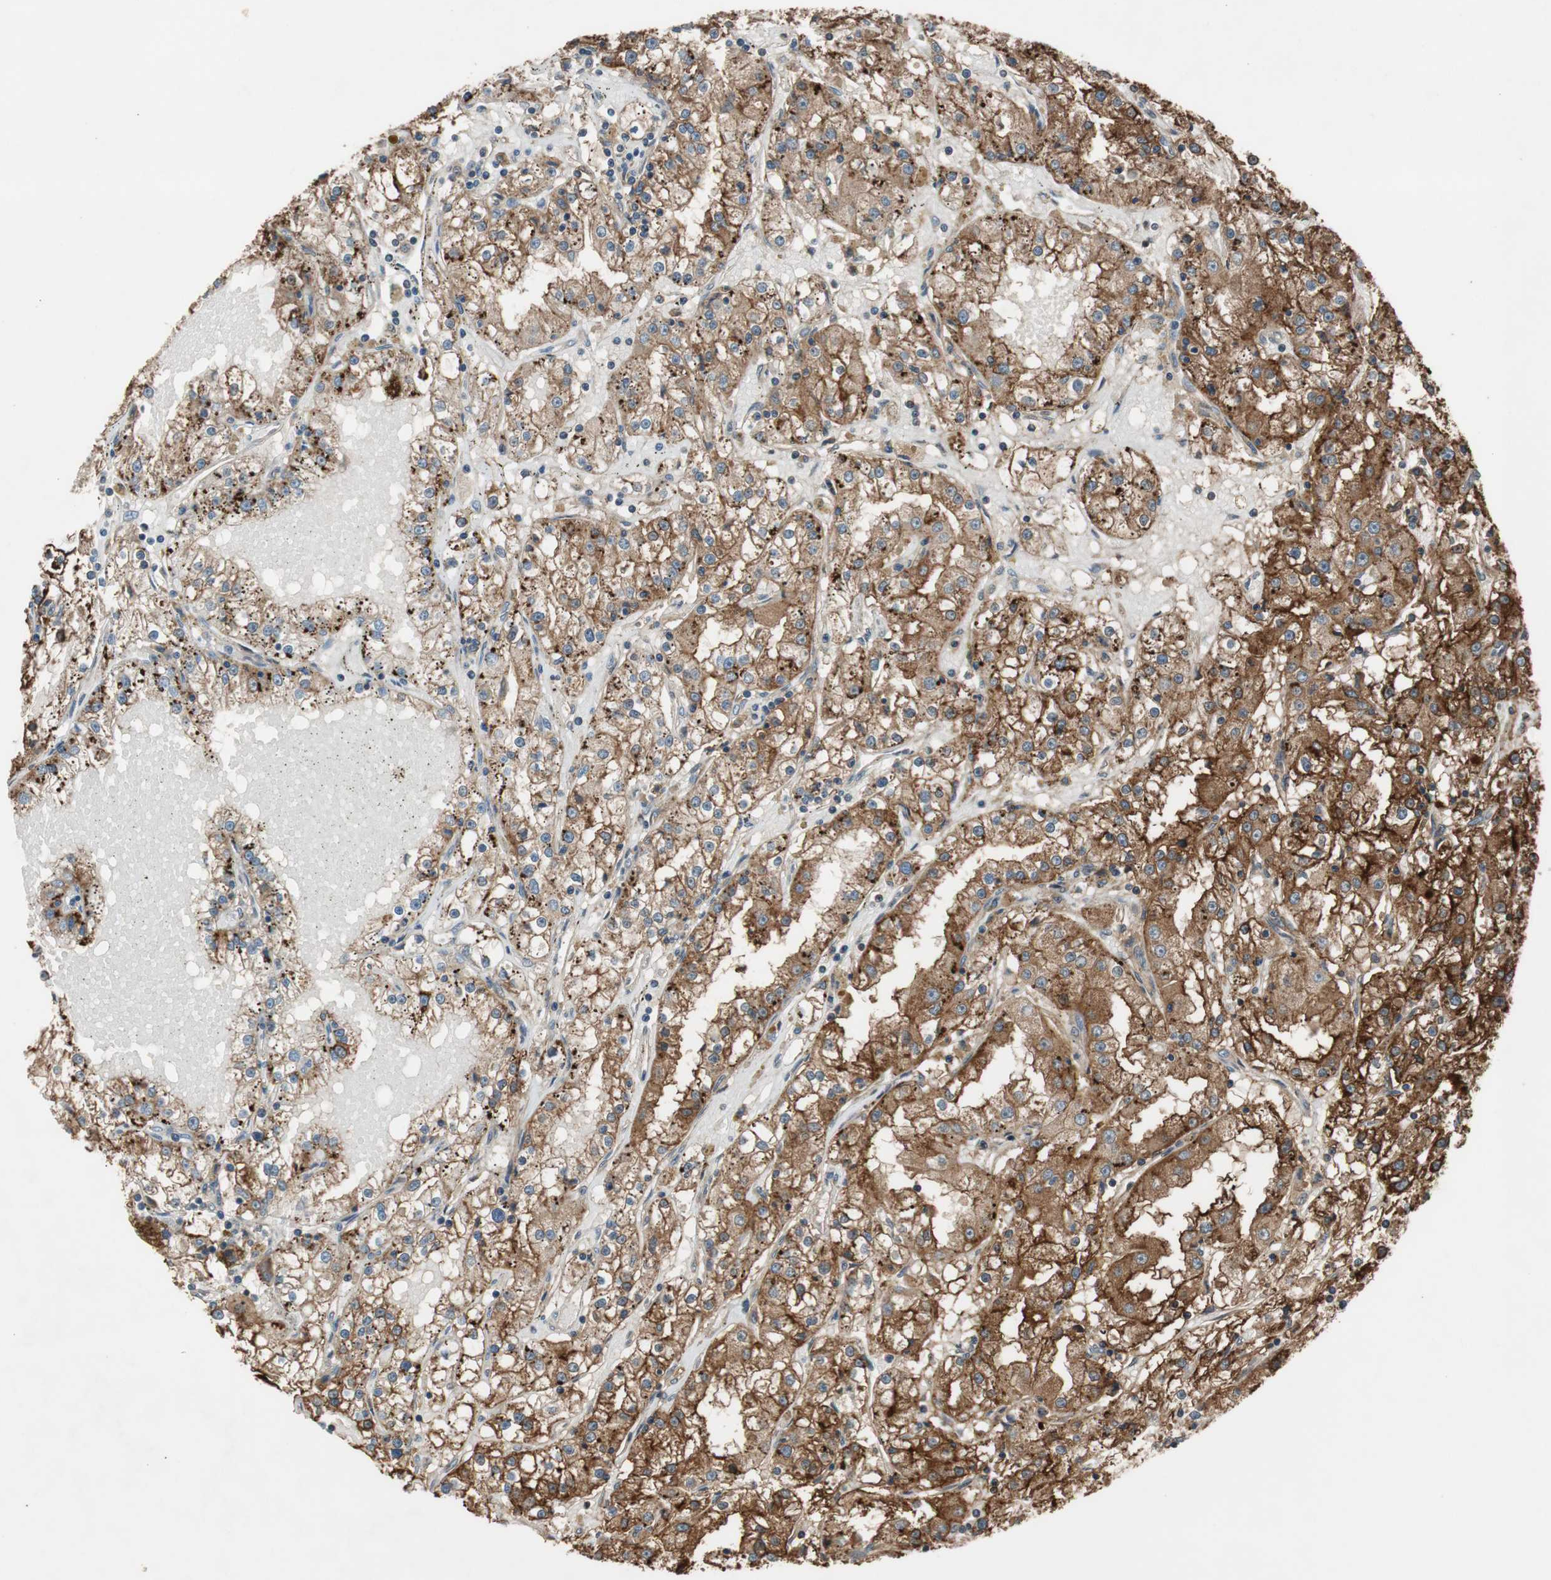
{"staining": {"intensity": "strong", "quantity": ">75%", "location": "cytoplasmic/membranous"}, "tissue": "renal cancer", "cell_type": "Tumor cells", "image_type": "cancer", "snomed": [{"axis": "morphology", "description": "Adenocarcinoma, NOS"}, {"axis": "topography", "description": "Kidney"}], "caption": "Adenocarcinoma (renal) stained with immunohistochemistry shows strong cytoplasmic/membranous staining in approximately >75% of tumor cells.", "gene": "TMEM230", "patient": {"sex": "male", "age": 56}}